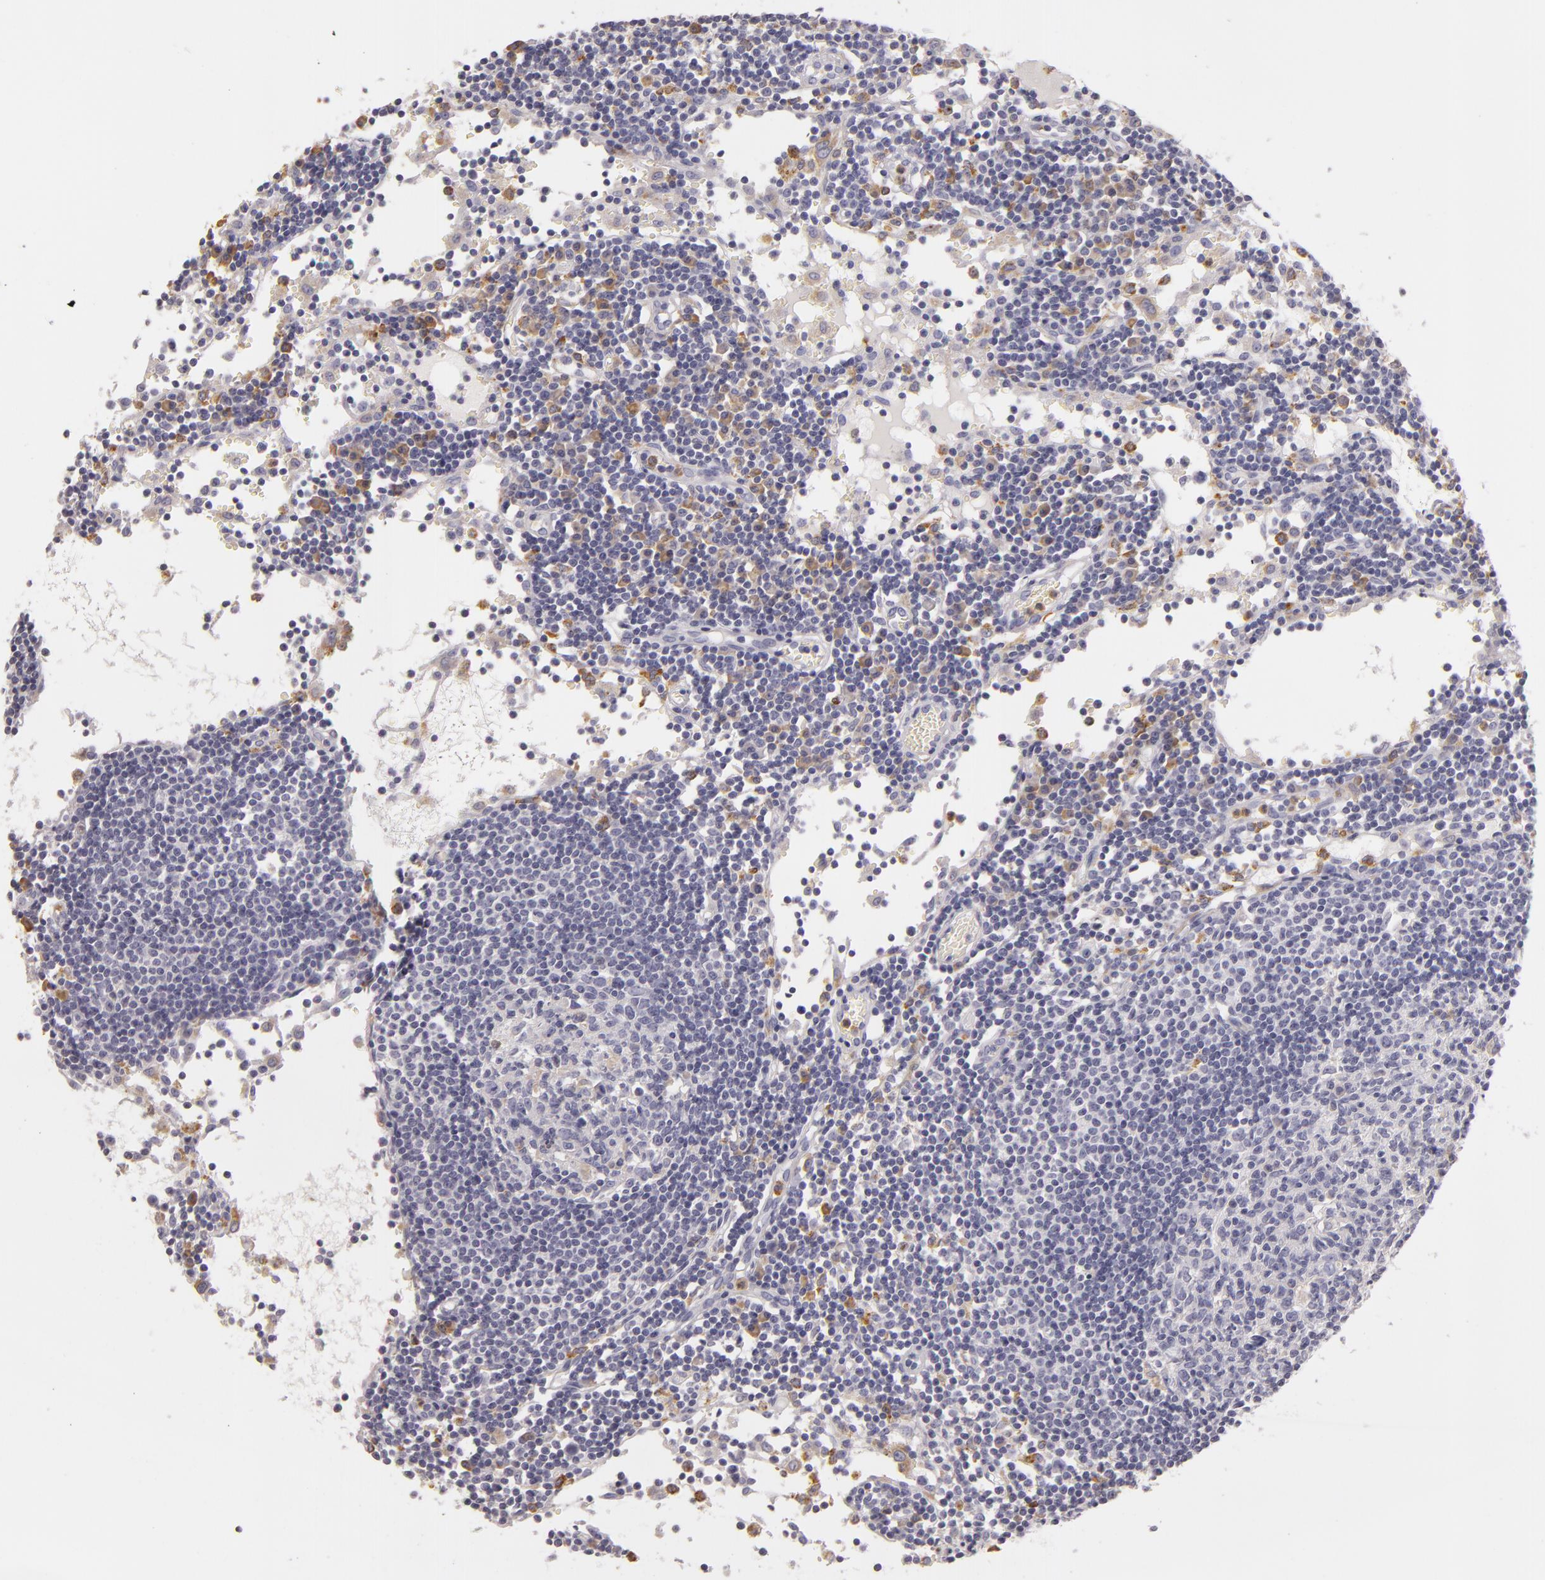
{"staining": {"intensity": "negative", "quantity": "none", "location": "none"}, "tissue": "lymph node", "cell_type": "Germinal center cells", "image_type": "normal", "snomed": [{"axis": "morphology", "description": "Normal tissue, NOS"}, {"axis": "topography", "description": "Lymph node"}], "caption": "Immunohistochemistry (IHC) of unremarkable human lymph node shows no staining in germinal center cells. (DAB immunohistochemistry, high magnification).", "gene": "TLR8", "patient": {"sex": "female", "age": 55}}